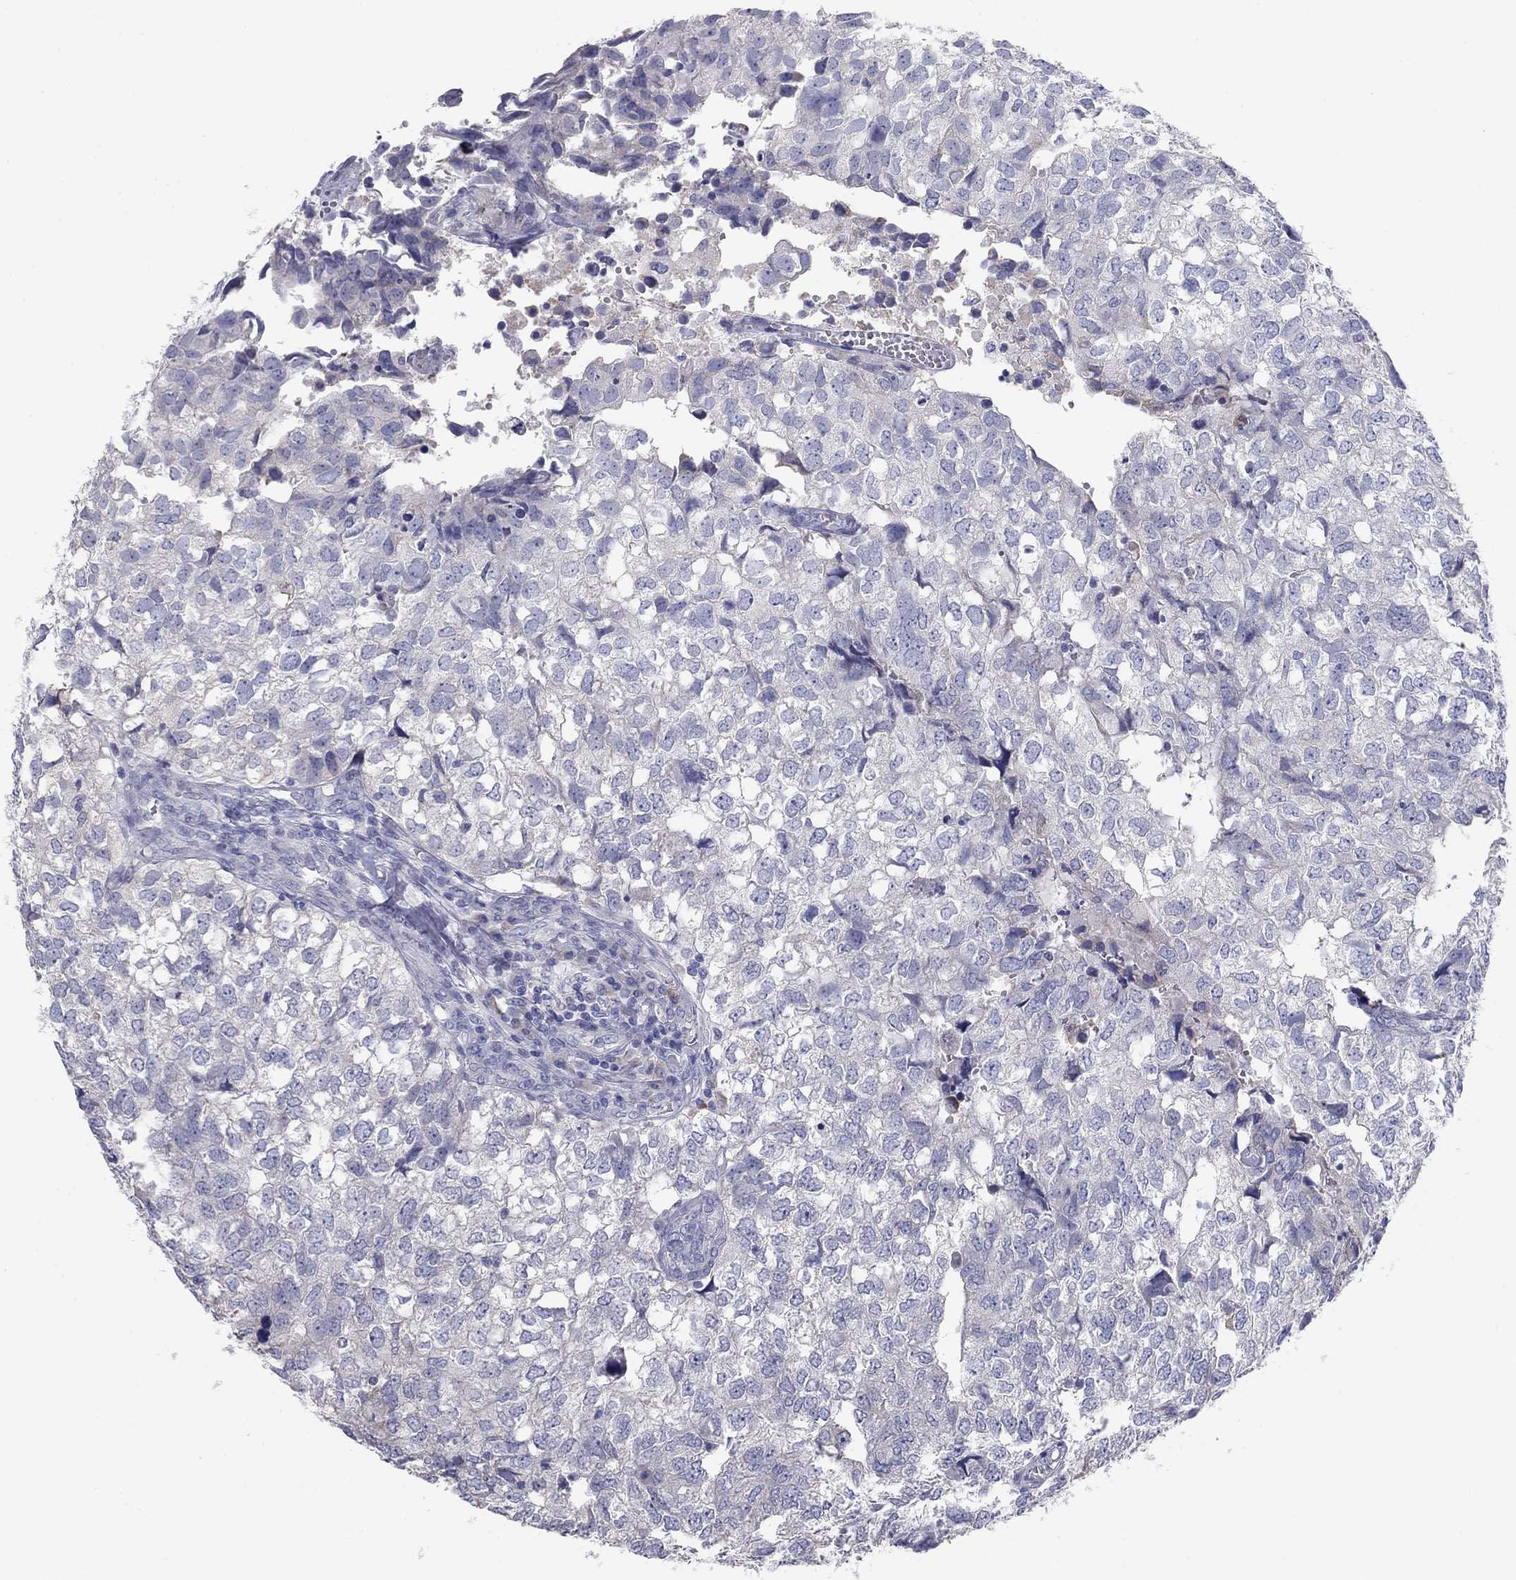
{"staining": {"intensity": "negative", "quantity": "none", "location": "none"}, "tissue": "breast cancer", "cell_type": "Tumor cells", "image_type": "cancer", "snomed": [{"axis": "morphology", "description": "Duct carcinoma"}, {"axis": "topography", "description": "Breast"}], "caption": "There is no significant staining in tumor cells of breast cancer.", "gene": "GRK7", "patient": {"sex": "female", "age": 30}}